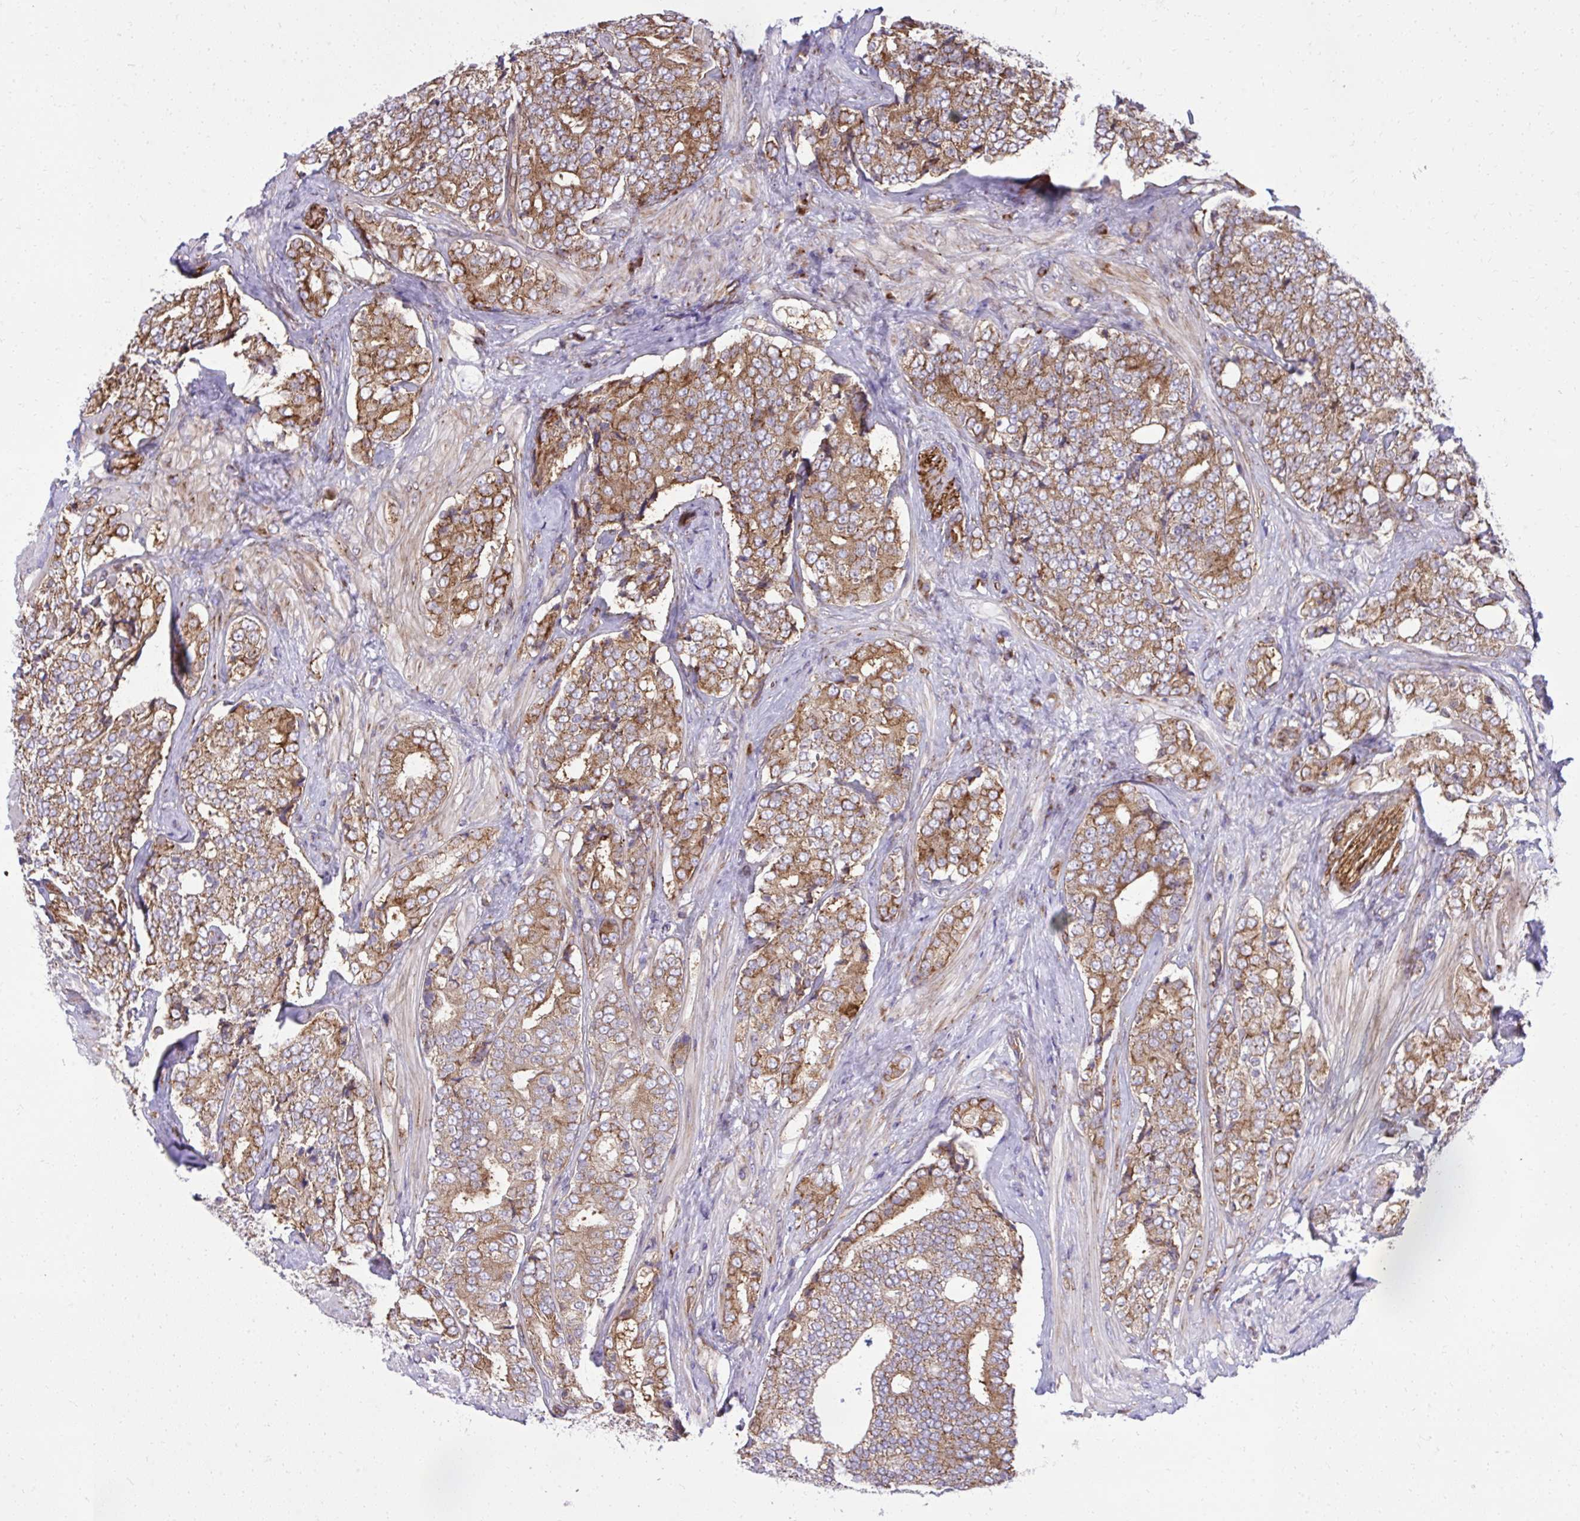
{"staining": {"intensity": "moderate", "quantity": ">75%", "location": "cytoplasmic/membranous"}, "tissue": "prostate cancer", "cell_type": "Tumor cells", "image_type": "cancer", "snomed": [{"axis": "morphology", "description": "Adenocarcinoma, High grade"}, {"axis": "topography", "description": "Prostate"}], "caption": "A medium amount of moderate cytoplasmic/membranous expression is identified in about >75% of tumor cells in high-grade adenocarcinoma (prostate) tissue. The staining was performed using DAB, with brown indicating positive protein expression. Nuclei are stained blue with hematoxylin.", "gene": "NMNAT3", "patient": {"sex": "male", "age": 62}}